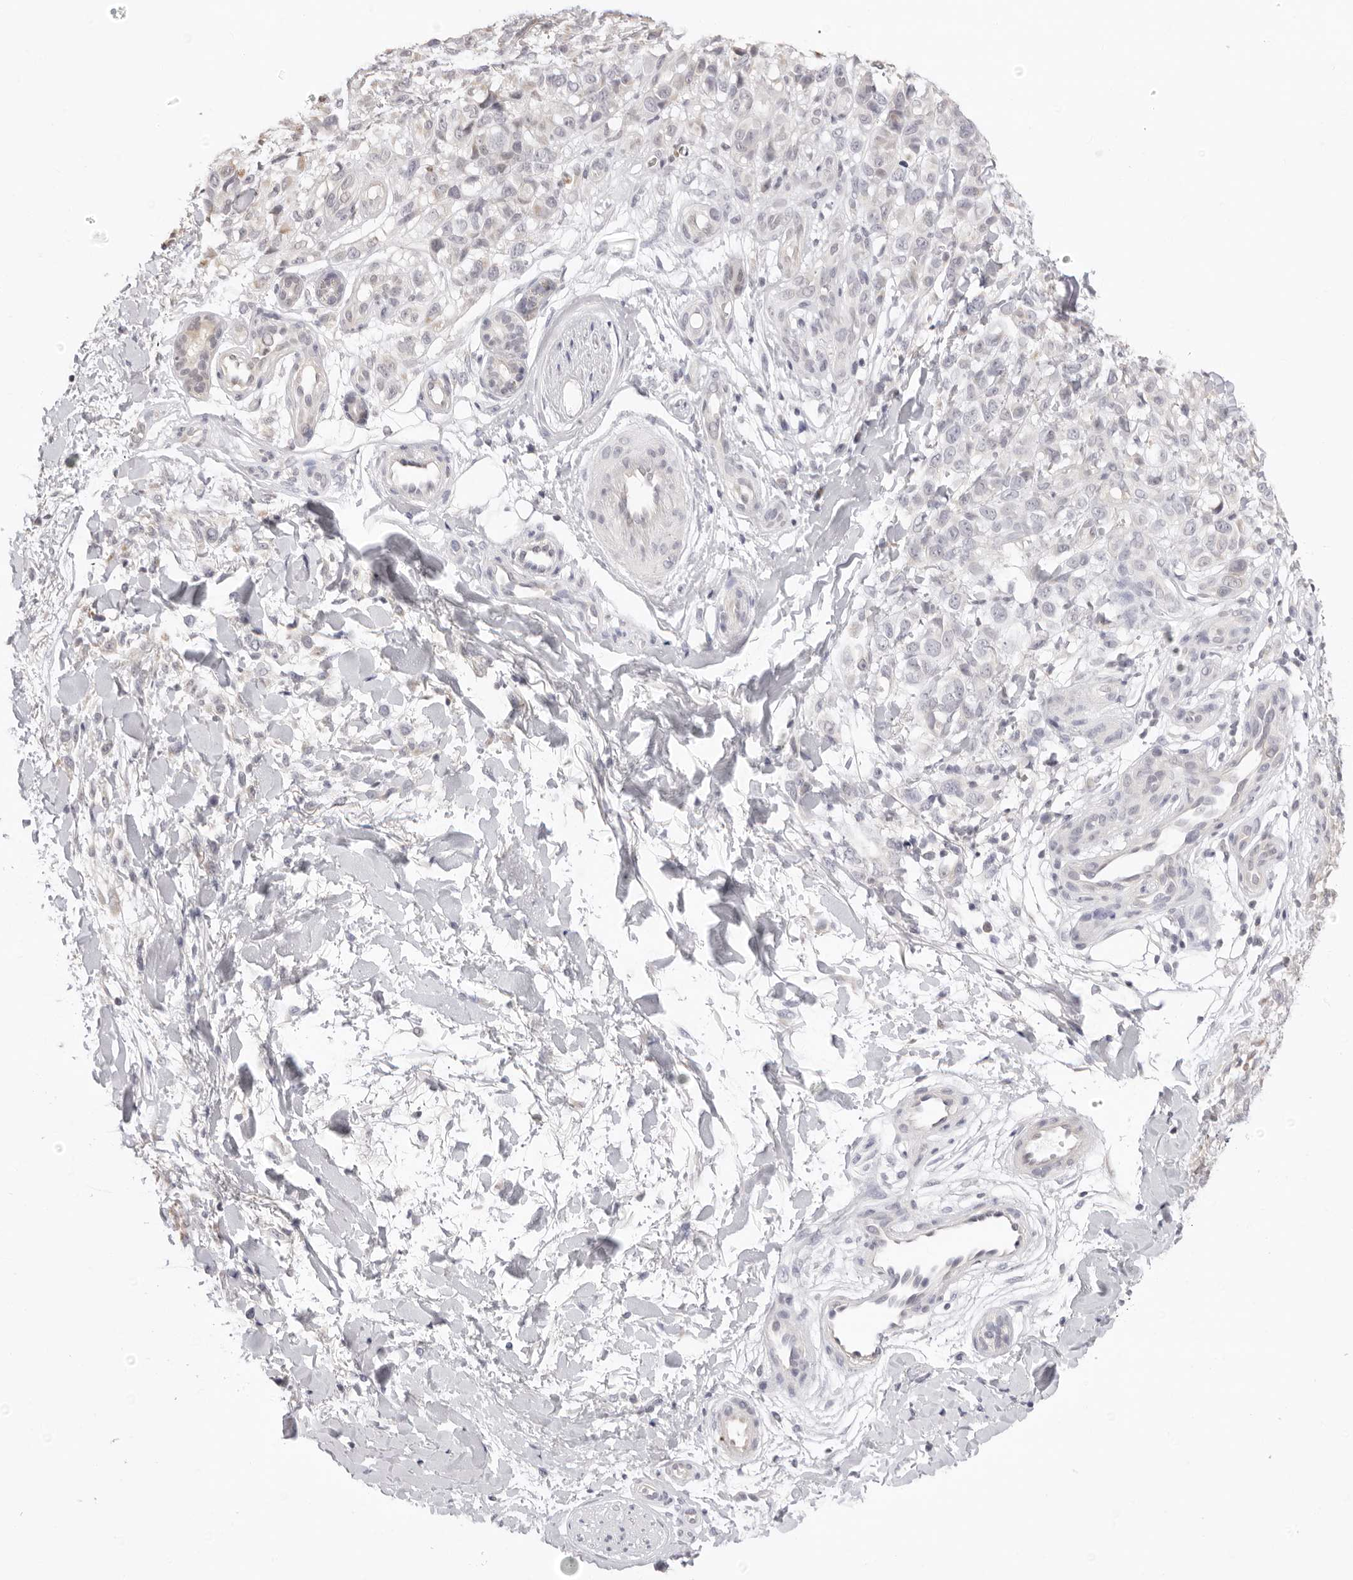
{"staining": {"intensity": "negative", "quantity": "none", "location": "none"}, "tissue": "melanoma", "cell_type": "Tumor cells", "image_type": "cancer", "snomed": [{"axis": "morphology", "description": "Malignant melanoma, Metastatic site"}, {"axis": "topography", "description": "Skin"}], "caption": "Melanoma was stained to show a protein in brown. There is no significant positivity in tumor cells.", "gene": "FDPS", "patient": {"sex": "female", "age": 72}}